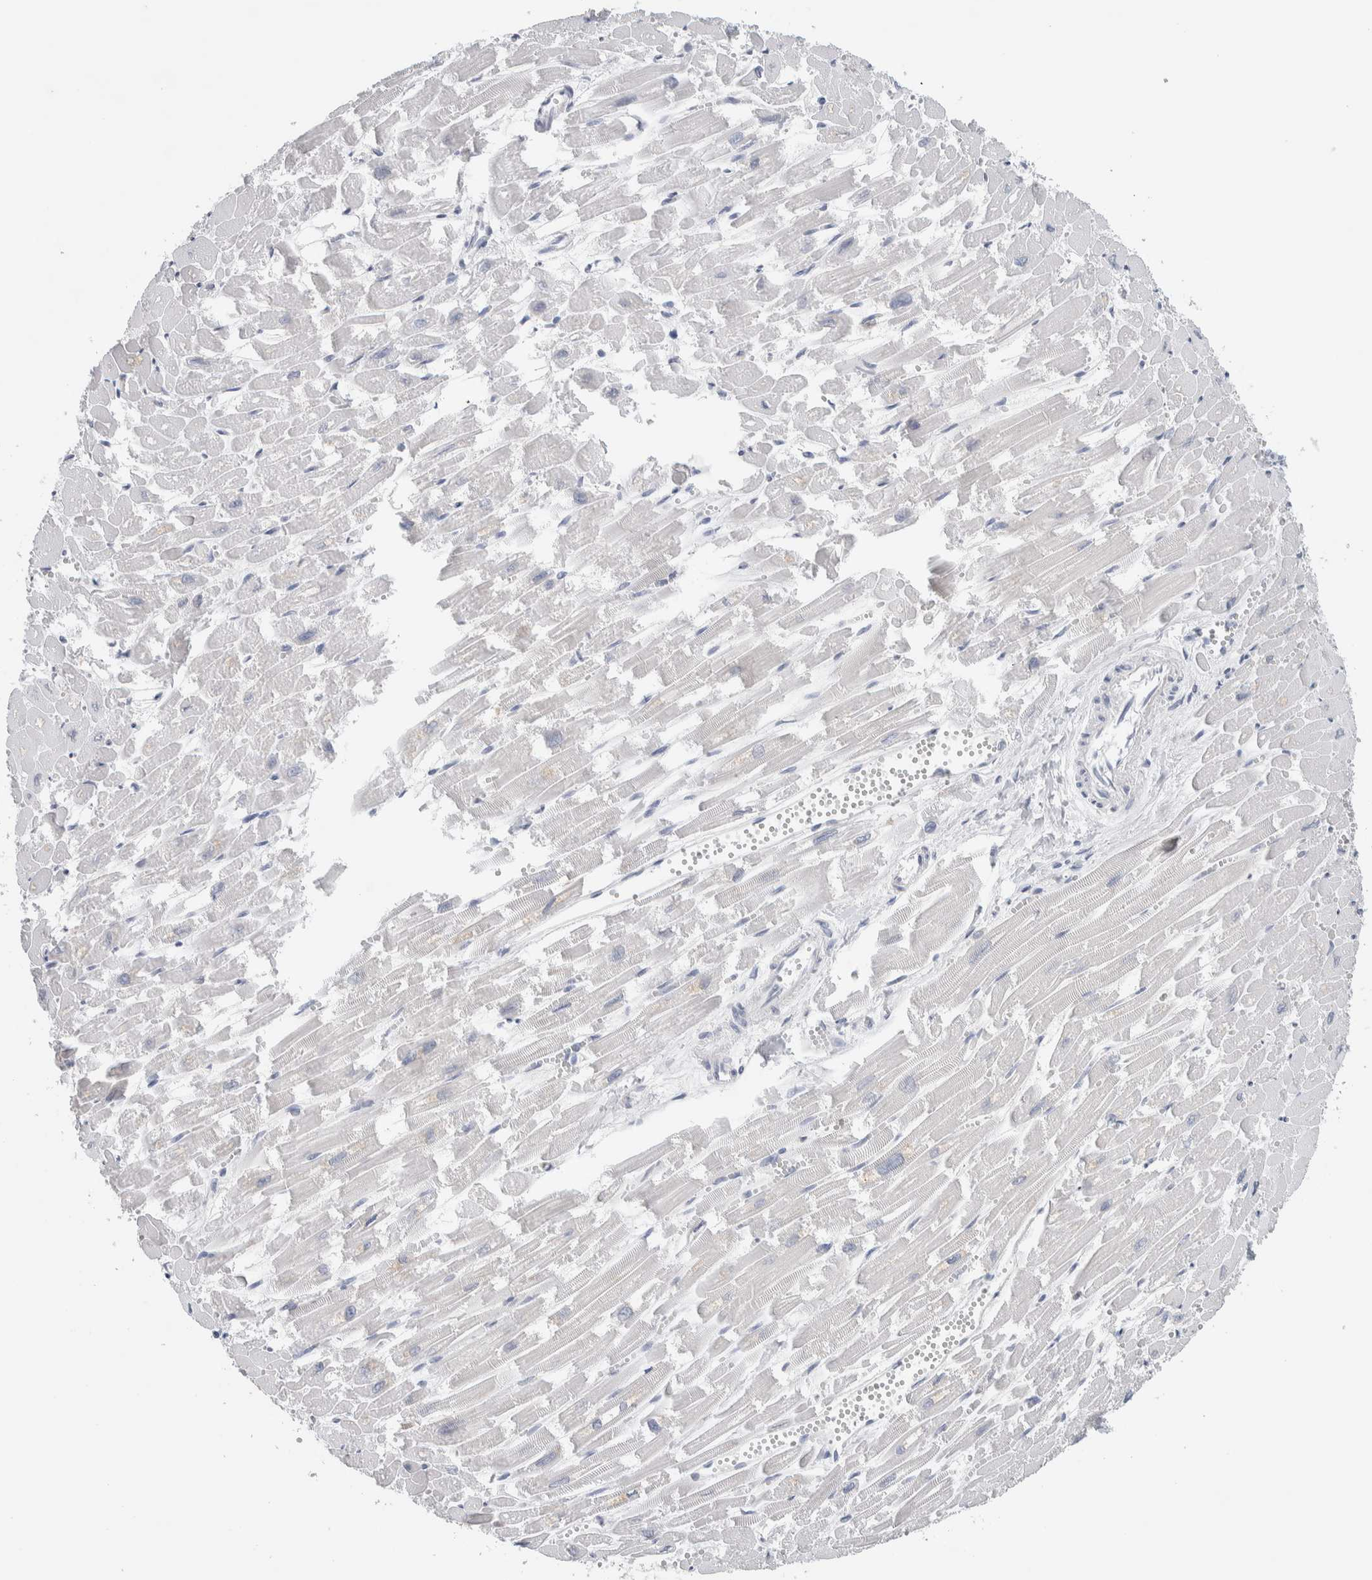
{"staining": {"intensity": "negative", "quantity": "none", "location": "none"}, "tissue": "heart muscle", "cell_type": "Cardiomyocytes", "image_type": "normal", "snomed": [{"axis": "morphology", "description": "Normal tissue, NOS"}, {"axis": "topography", "description": "Heart"}], "caption": "Immunohistochemical staining of benign heart muscle displays no significant staining in cardiomyocytes. The staining is performed using DAB brown chromogen with nuclei counter-stained in using hematoxylin.", "gene": "NCF2", "patient": {"sex": "male", "age": 54}}